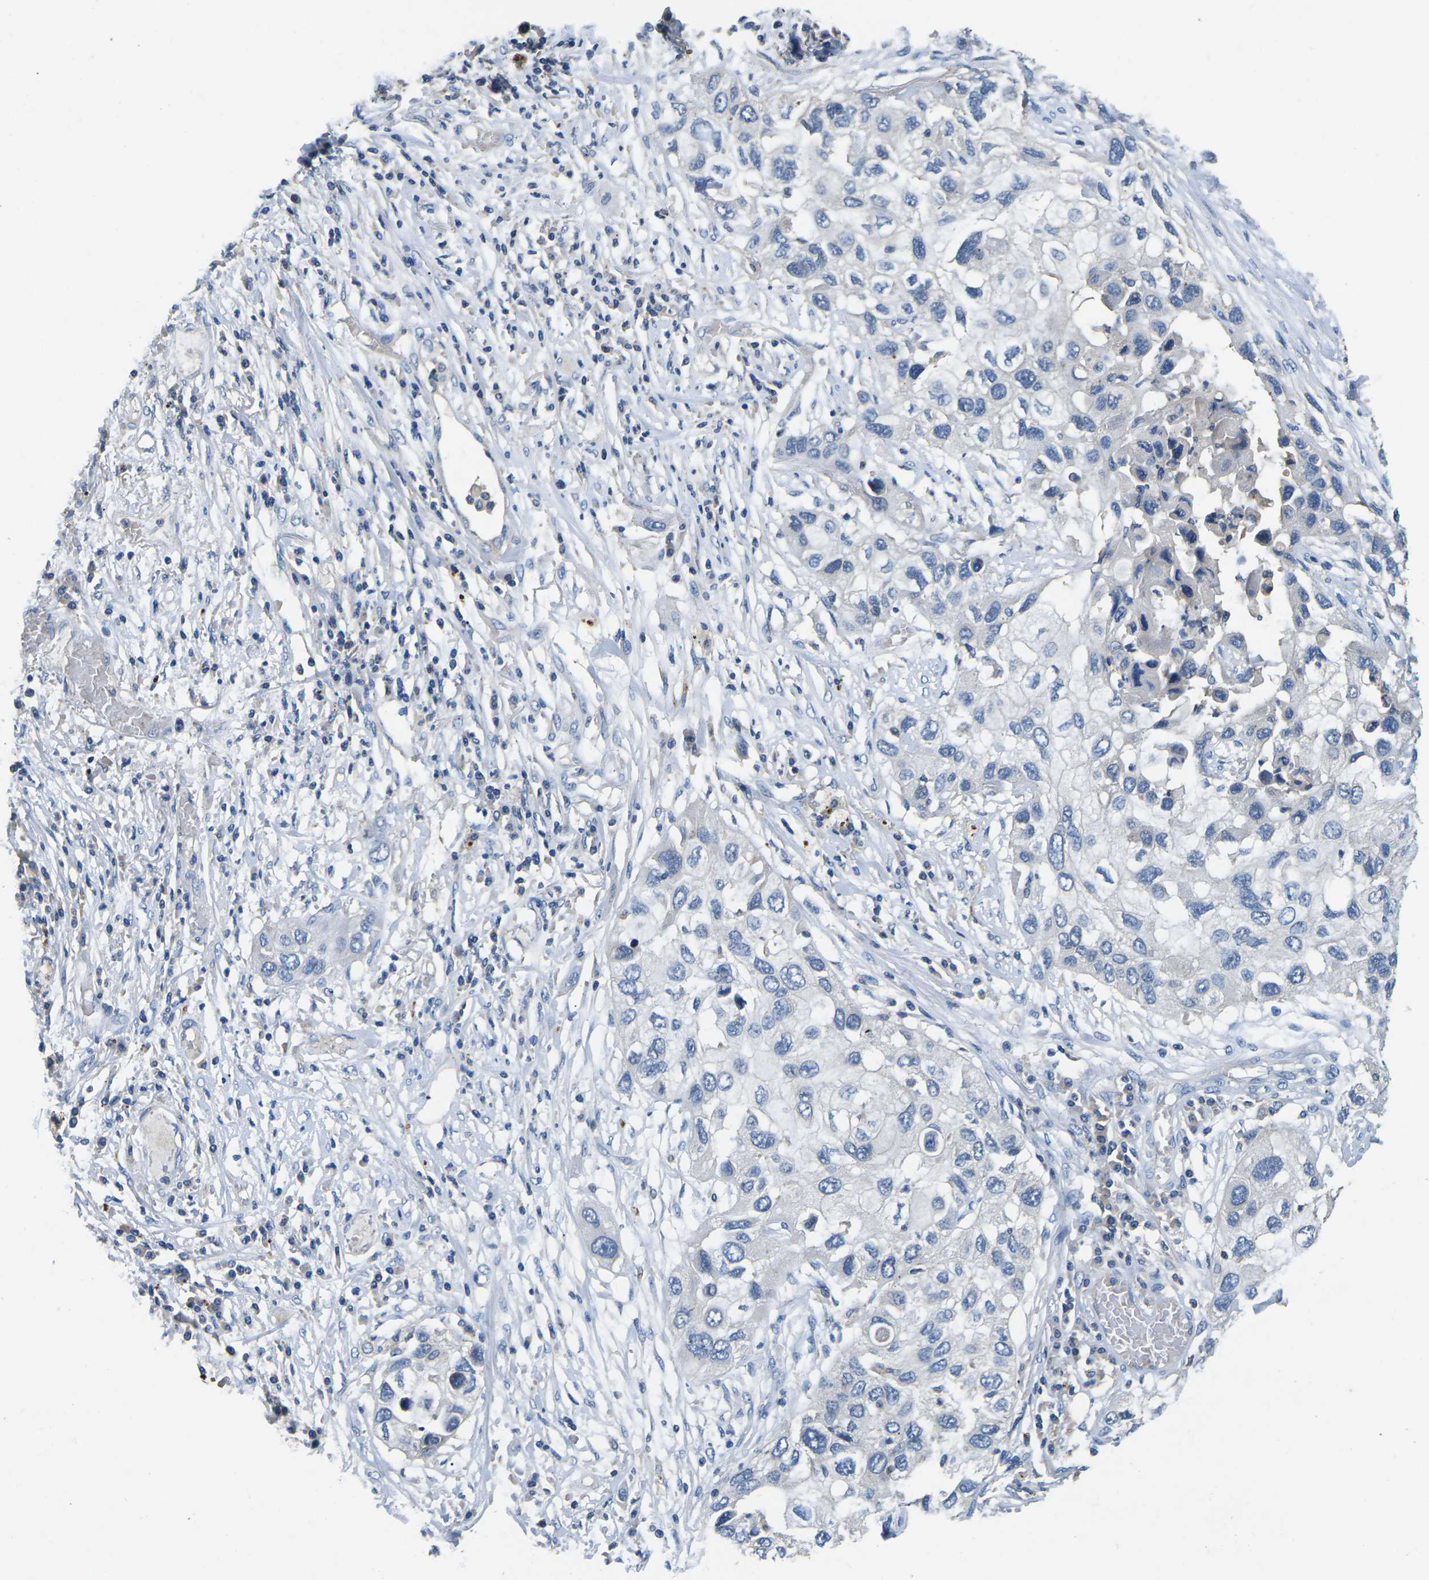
{"staining": {"intensity": "negative", "quantity": "none", "location": "none"}, "tissue": "lung cancer", "cell_type": "Tumor cells", "image_type": "cancer", "snomed": [{"axis": "morphology", "description": "Squamous cell carcinoma, NOS"}, {"axis": "topography", "description": "Lung"}], "caption": "This is an IHC histopathology image of human lung squamous cell carcinoma. There is no positivity in tumor cells.", "gene": "PDCD6IP", "patient": {"sex": "male", "age": 71}}